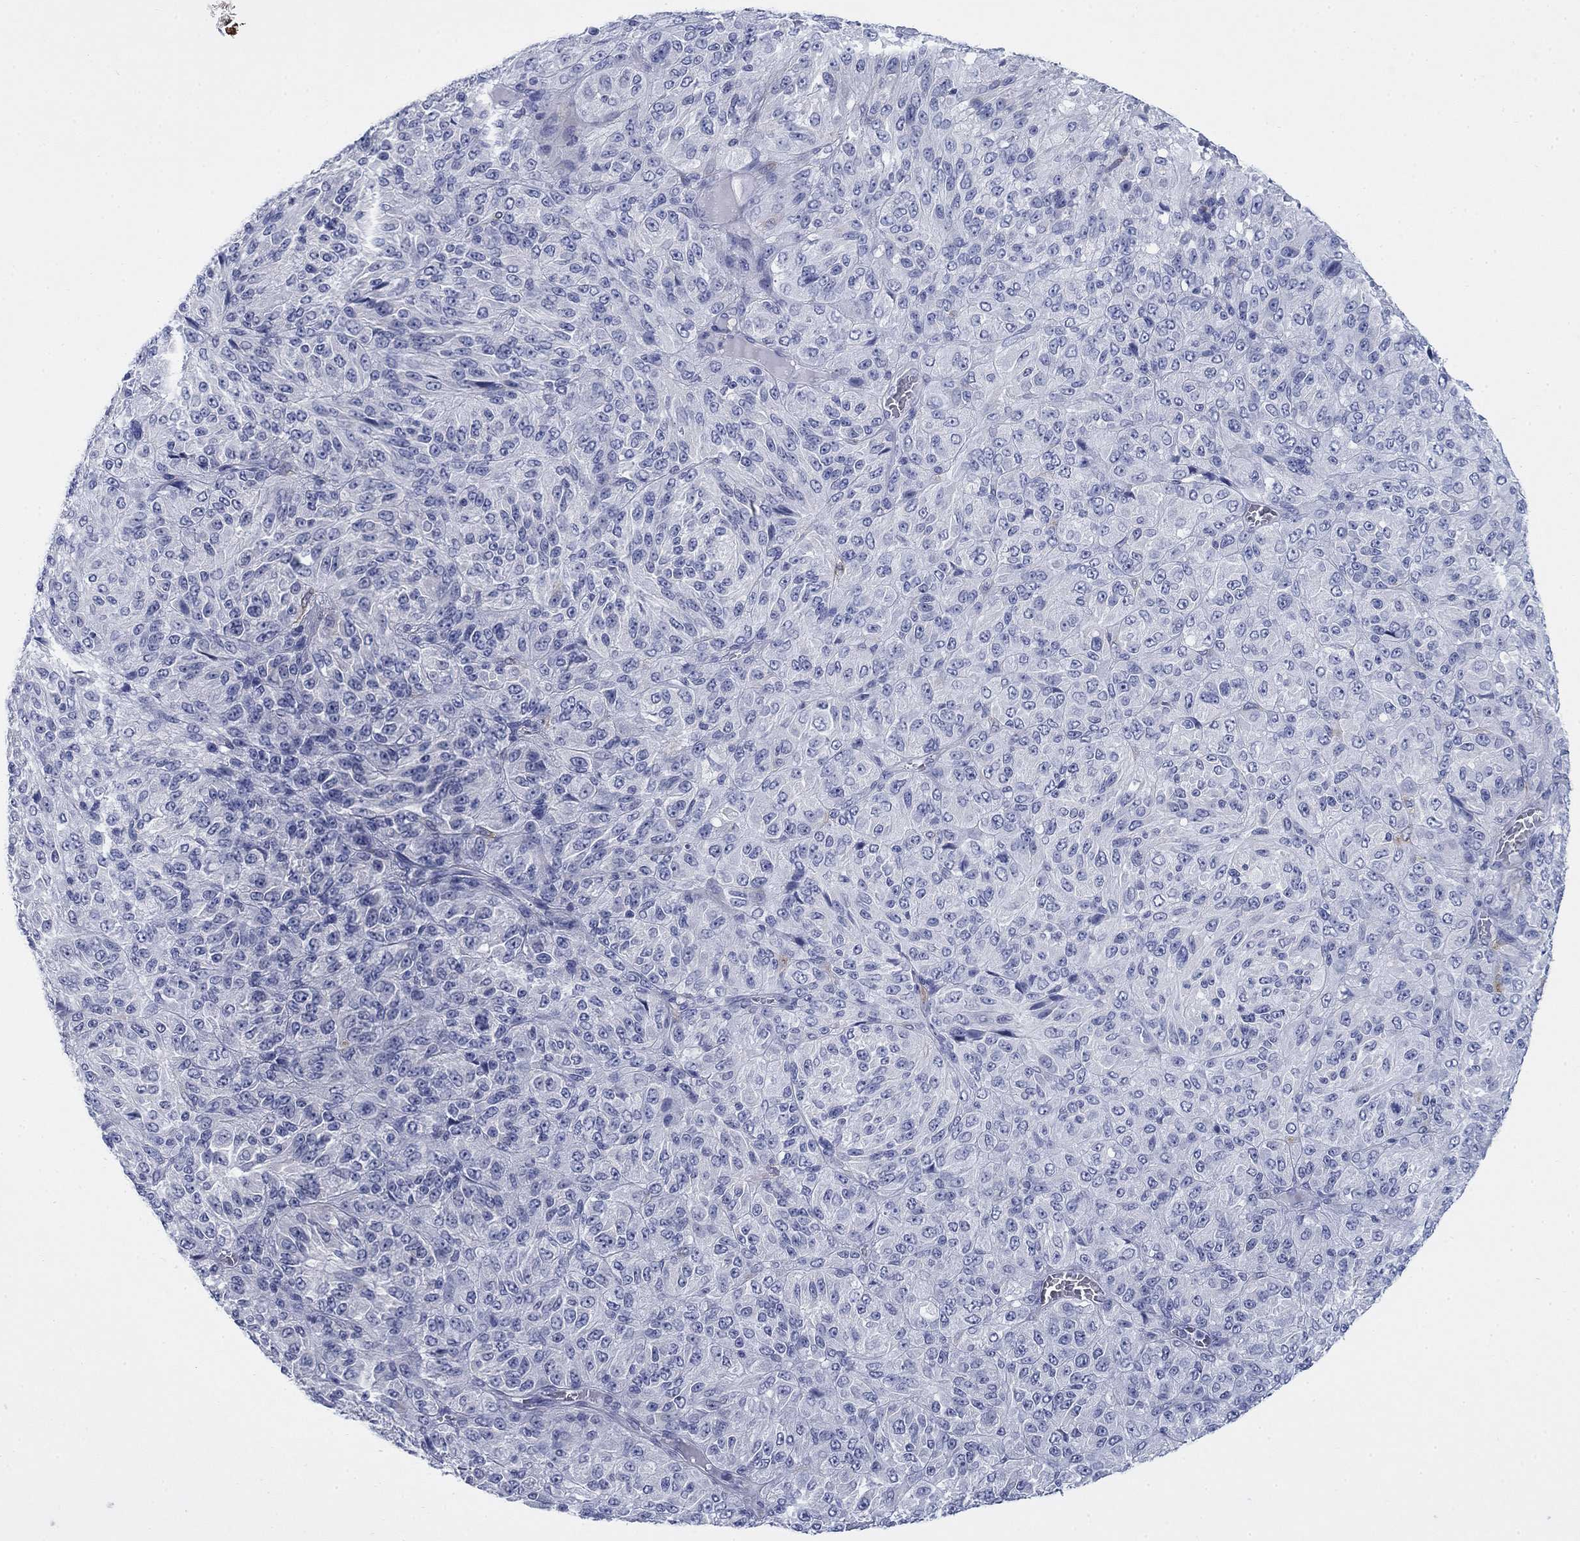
{"staining": {"intensity": "negative", "quantity": "none", "location": "none"}, "tissue": "melanoma", "cell_type": "Tumor cells", "image_type": "cancer", "snomed": [{"axis": "morphology", "description": "Malignant melanoma, Metastatic site"}, {"axis": "topography", "description": "Brain"}], "caption": "A high-resolution micrograph shows IHC staining of malignant melanoma (metastatic site), which displays no significant expression in tumor cells.", "gene": "IGF2BP3", "patient": {"sex": "female", "age": 56}}